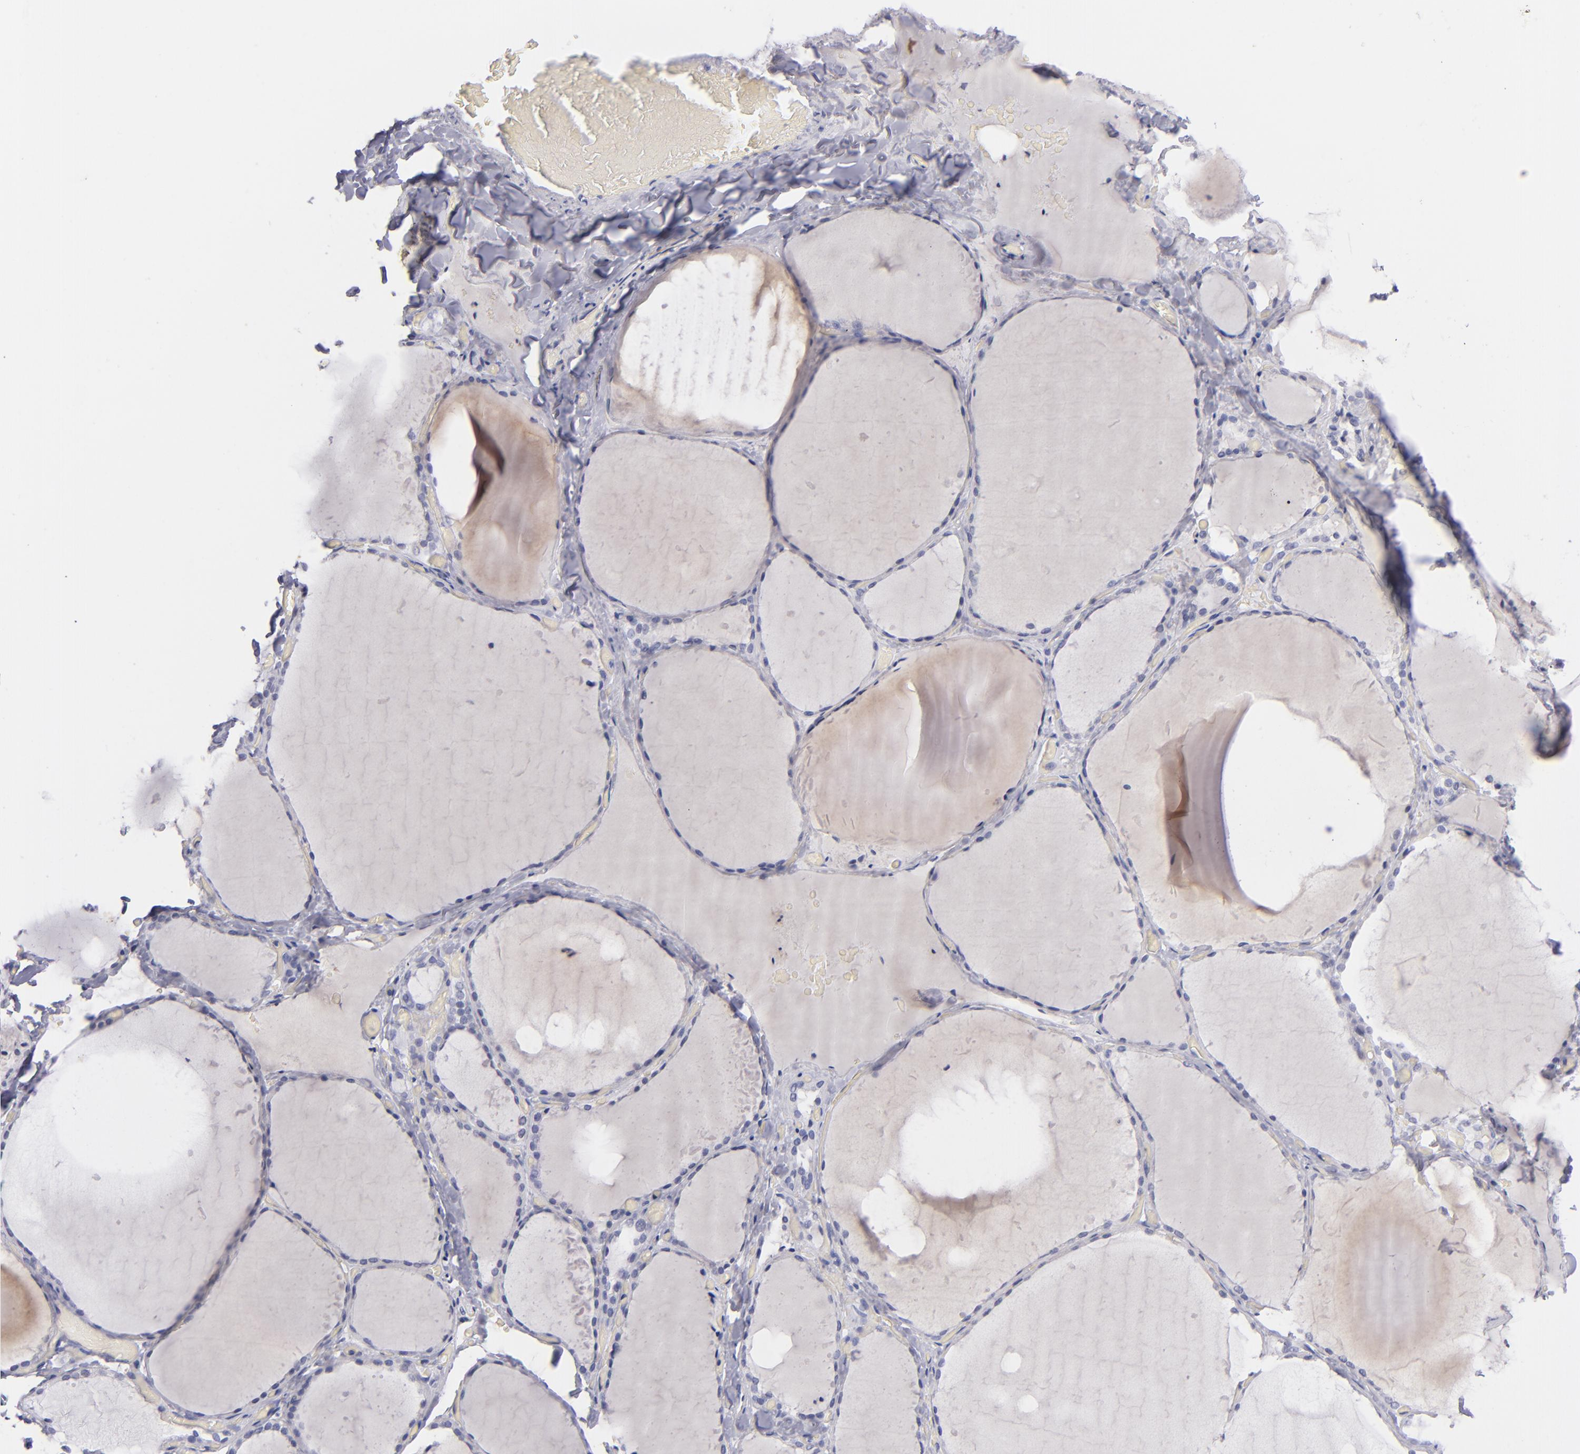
{"staining": {"intensity": "negative", "quantity": "none", "location": "none"}, "tissue": "thyroid gland", "cell_type": "Glandular cells", "image_type": "normal", "snomed": [{"axis": "morphology", "description": "Normal tissue, NOS"}, {"axis": "topography", "description": "Thyroid gland"}], "caption": "The photomicrograph exhibits no significant positivity in glandular cells of thyroid gland. (Stains: DAB IHC with hematoxylin counter stain, Microscopy: brightfield microscopy at high magnification).", "gene": "ITGB4", "patient": {"sex": "female", "age": 22}}